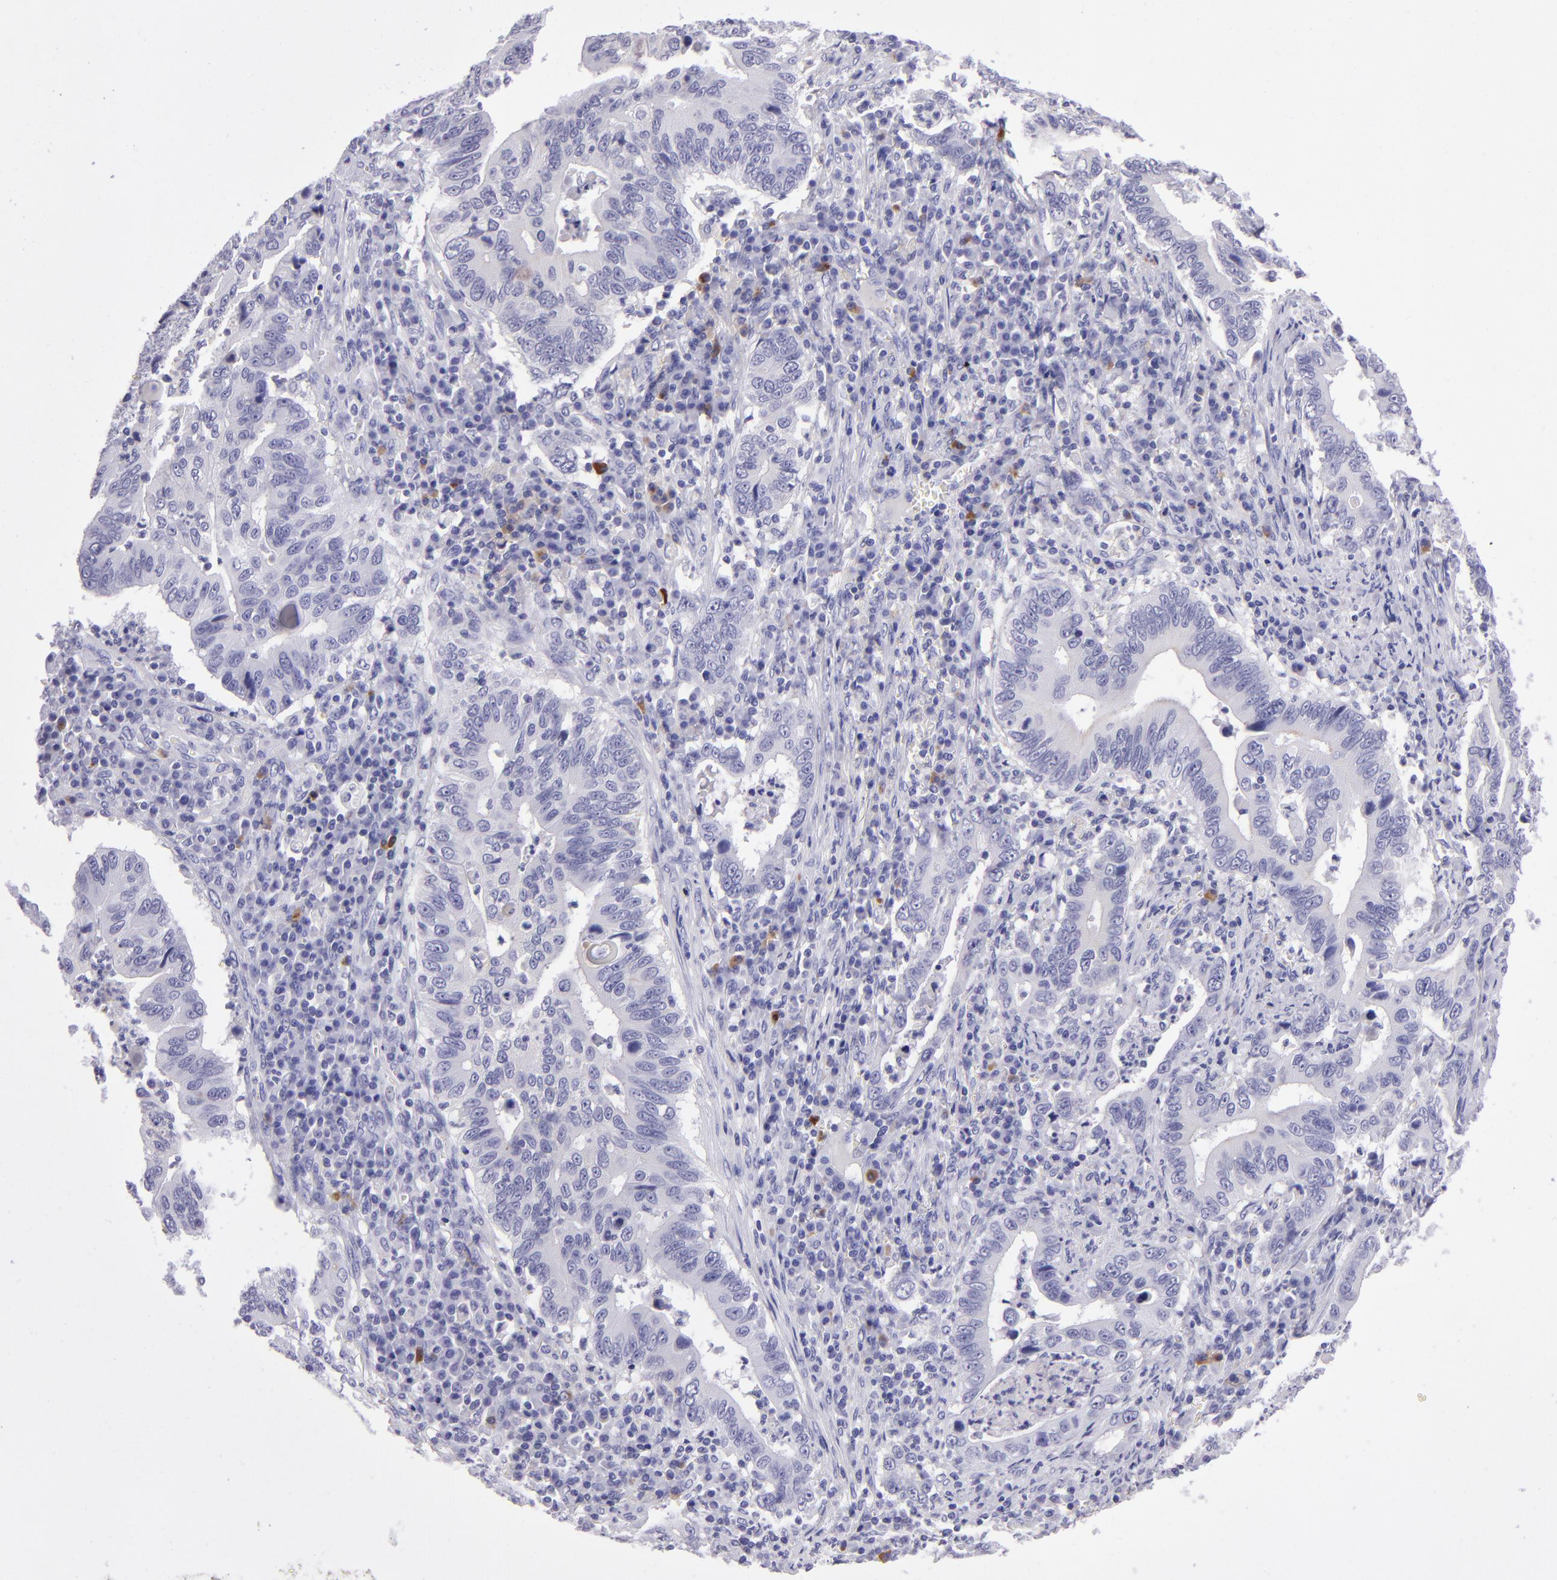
{"staining": {"intensity": "negative", "quantity": "none", "location": "none"}, "tissue": "stomach cancer", "cell_type": "Tumor cells", "image_type": "cancer", "snomed": [{"axis": "morphology", "description": "Adenocarcinoma, NOS"}, {"axis": "topography", "description": "Stomach, upper"}], "caption": "Tumor cells show no significant protein expression in stomach cancer (adenocarcinoma).", "gene": "TYRP1", "patient": {"sex": "male", "age": 63}}